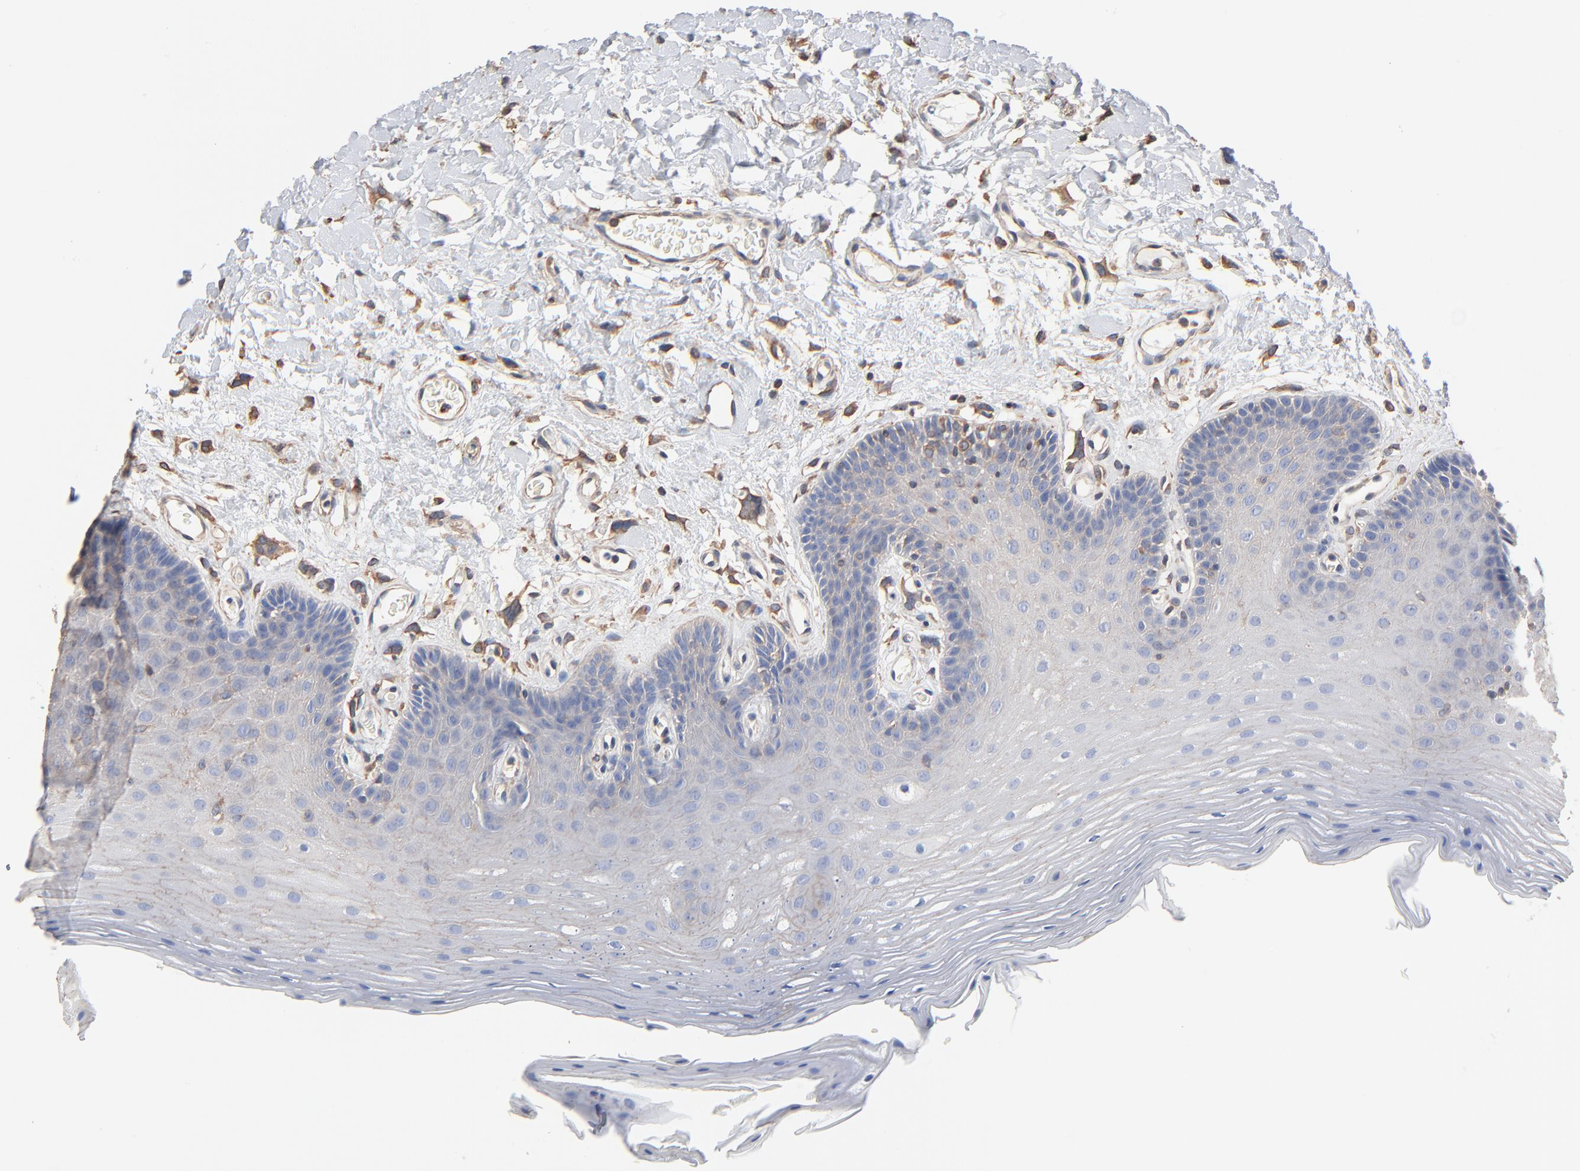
{"staining": {"intensity": "negative", "quantity": "none", "location": "none"}, "tissue": "oral mucosa", "cell_type": "Squamous epithelial cells", "image_type": "normal", "snomed": [{"axis": "morphology", "description": "Normal tissue, NOS"}, {"axis": "morphology", "description": "Squamous cell carcinoma, NOS"}, {"axis": "topography", "description": "Skeletal muscle"}, {"axis": "topography", "description": "Oral tissue"}, {"axis": "topography", "description": "Head-Neck"}], "caption": "Immunohistochemical staining of benign human oral mucosa exhibits no significant positivity in squamous epithelial cells.", "gene": "ABCD4", "patient": {"sex": "male", "age": 71}}